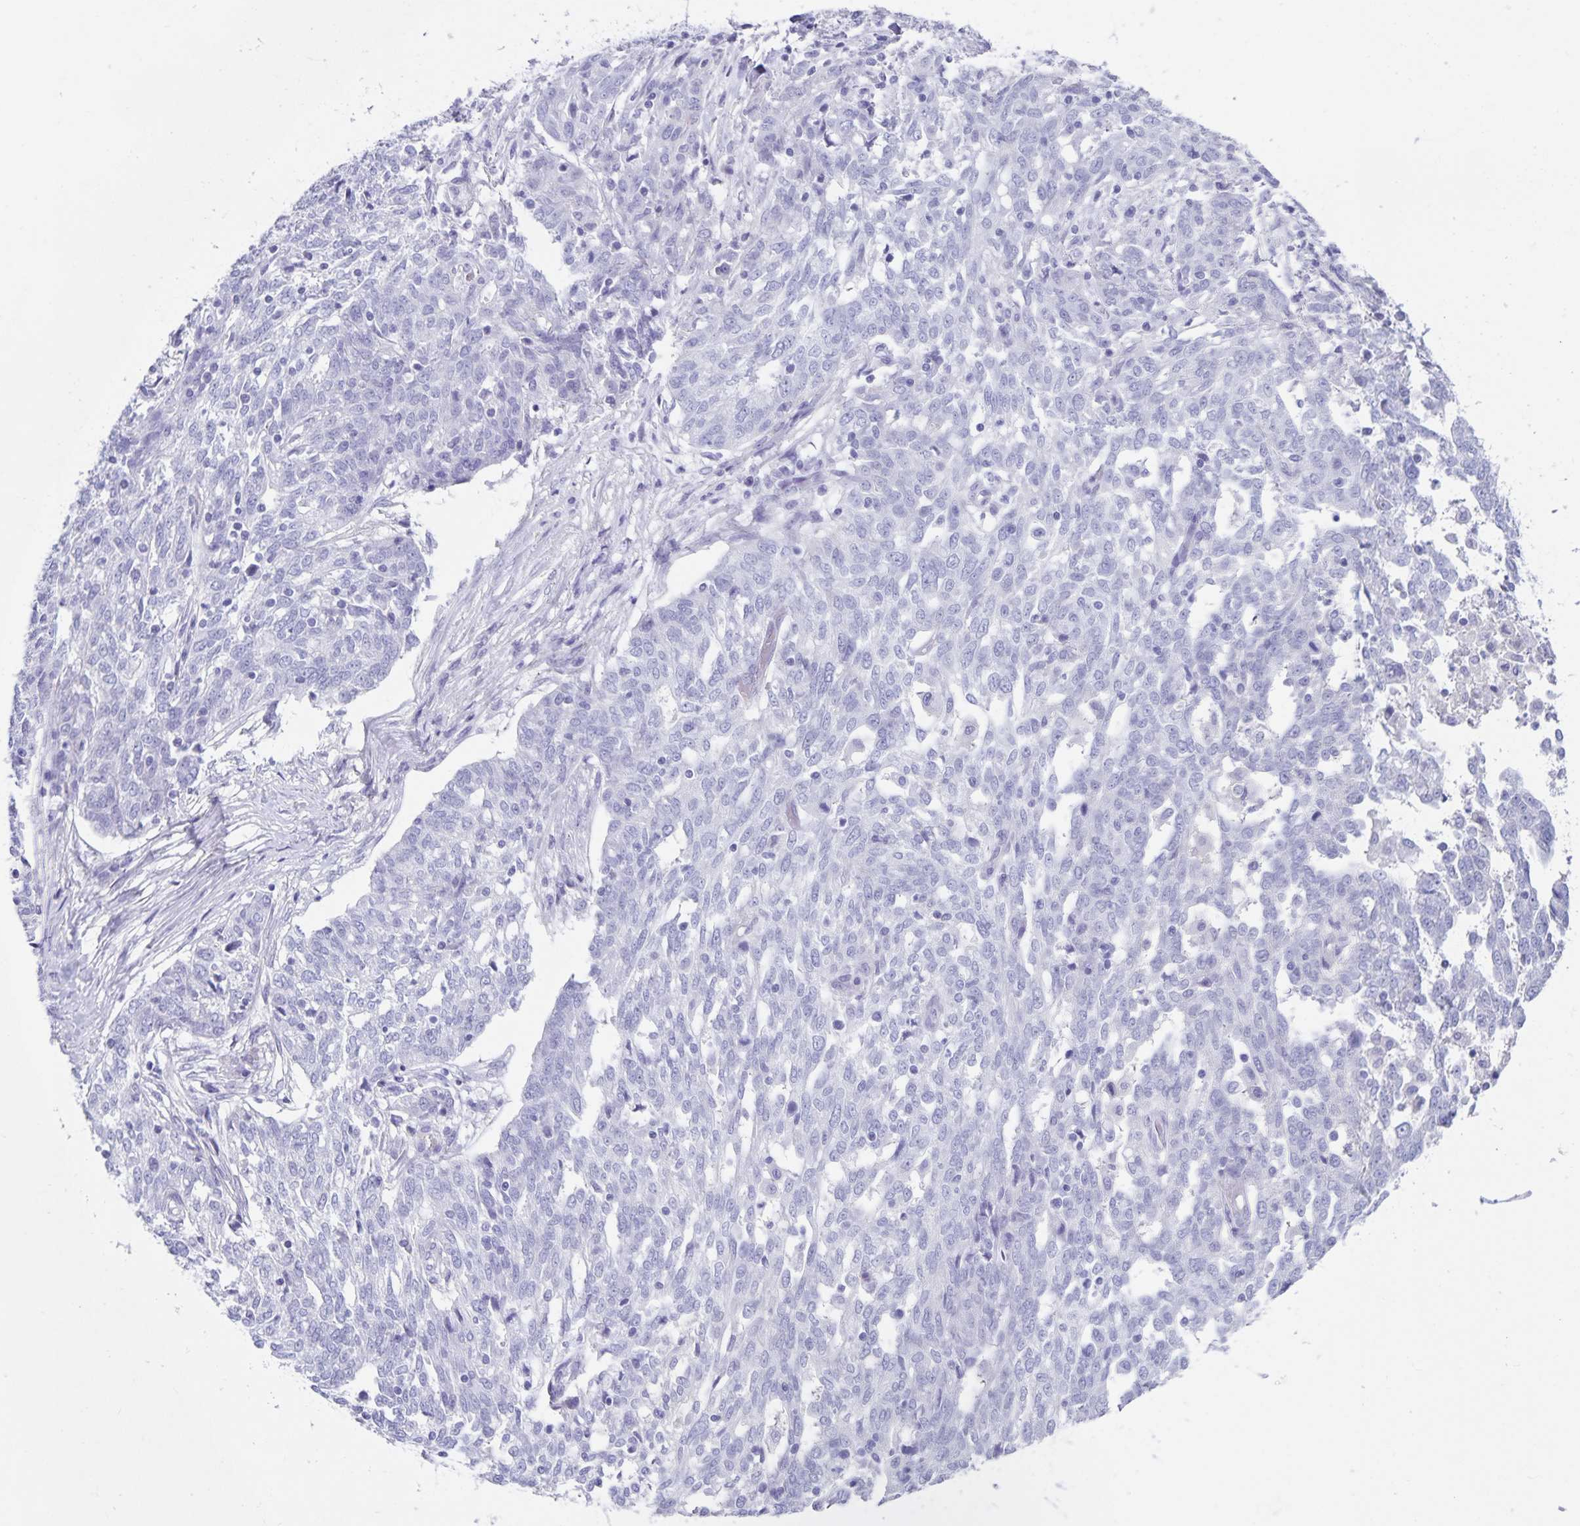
{"staining": {"intensity": "negative", "quantity": "none", "location": "none"}, "tissue": "ovarian cancer", "cell_type": "Tumor cells", "image_type": "cancer", "snomed": [{"axis": "morphology", "description": "Cystadenocarcinoma, serous, NOS"}, {"axis": "topography", "description": "Ovary"}], "caption": "Immunohistochemical staining of human ovarian serous cystadenocarcinoma demonstrates no significant expression in tumor cells.", "gene": "C11orf42", "patient": {"sex": "female", "age": 67}}